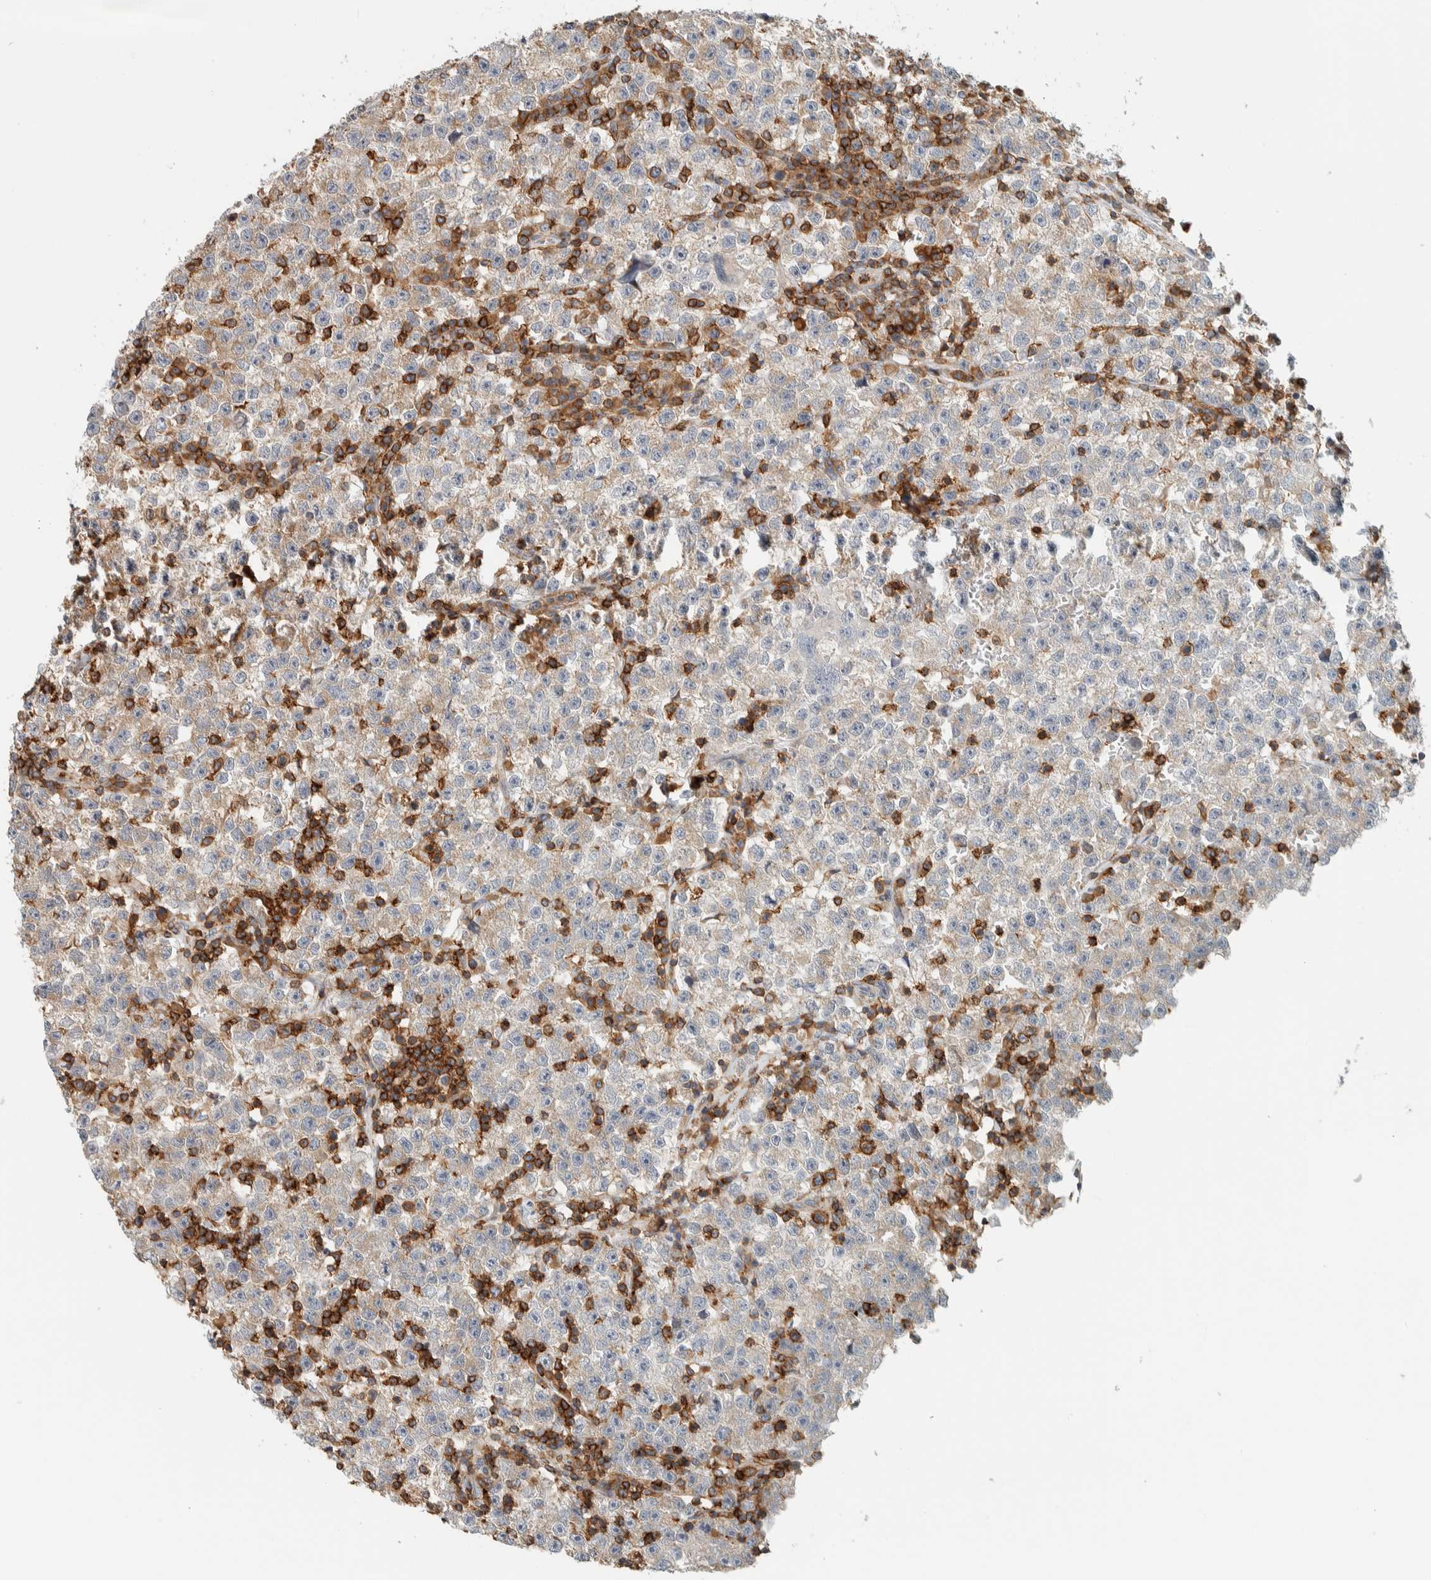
{"staining": {"intensity": "weak", "quantity": "25%-75%", "location": "cytoplasmic/membranous"}, "tissue": "testis cancer", "cell_type": "Tumor cells", "image_type": "cancer", "snomed": [{"axis": "morphology", "description": "Seminoma, NOS"}, {"axis": "topography", "description": "Testis"}], "caption": "IHC of testis seminoma displays low levels of weak cytoplasmic/membranous positivity in about 25%-75% of tumor cells.", "gene": "CCDC57", "patient": {"sex": "male", "age": 22}}